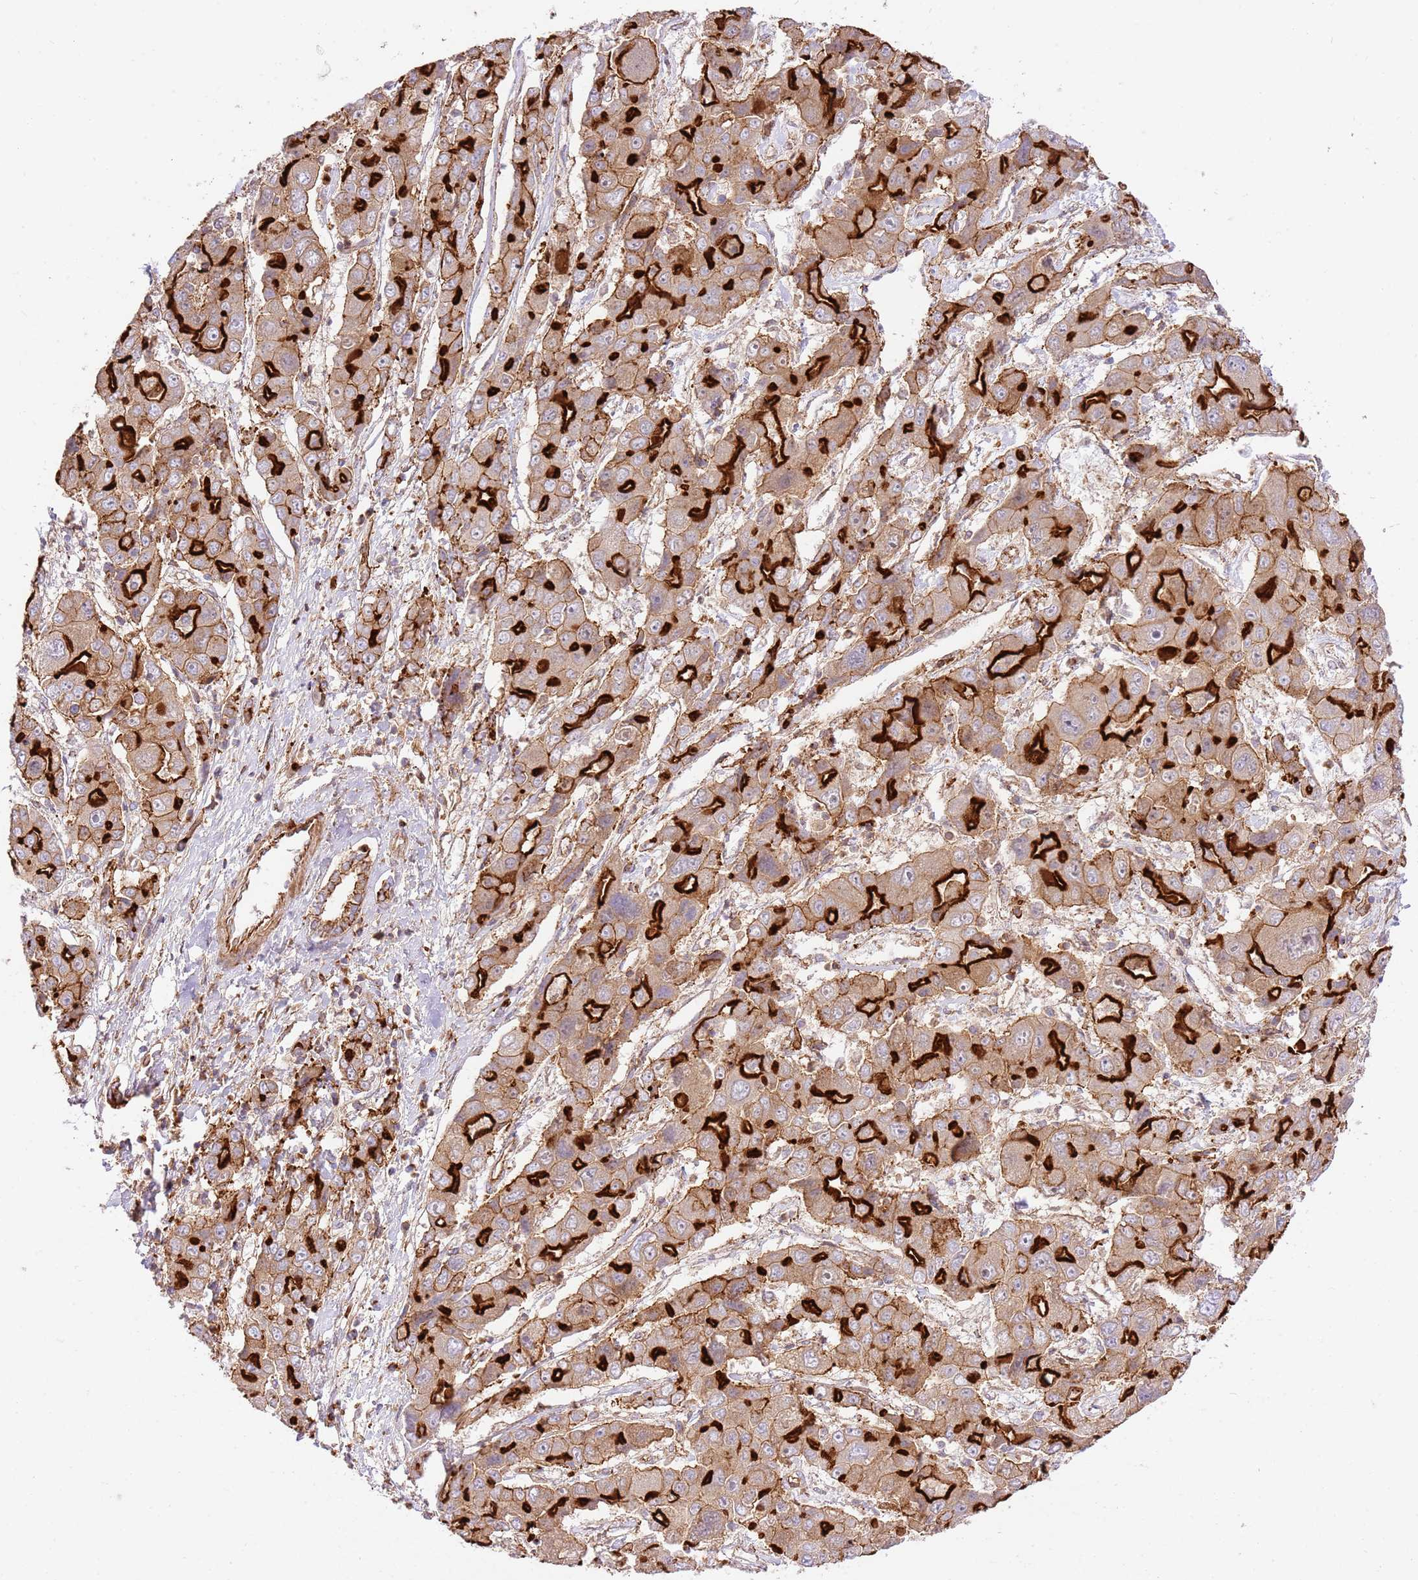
{"staining": {"intensity": "strong", "quantity": ">75%", "location": "cytoplasmic/membranous"}, "tissue": "liver cancer", "cell_type": "Tumor cells", "image_type": "cancer", "snomed": [{"axis": "morphology", "description": "Cholangiocarcinoma"}, {"axis": "topography", "description": "Liver"}], "caption": "Immunohistochemical staining of liver cancer (cholangiocarcinoma) demonstrates strong cytoplasmic/membranous protein staining in approximately >75% of tumor cells. (DAB IHC, brown staining for protein, blue staining for nuclei).", "gene": "EFCAB8", "patient": {"sex": "male", "age": 67}}